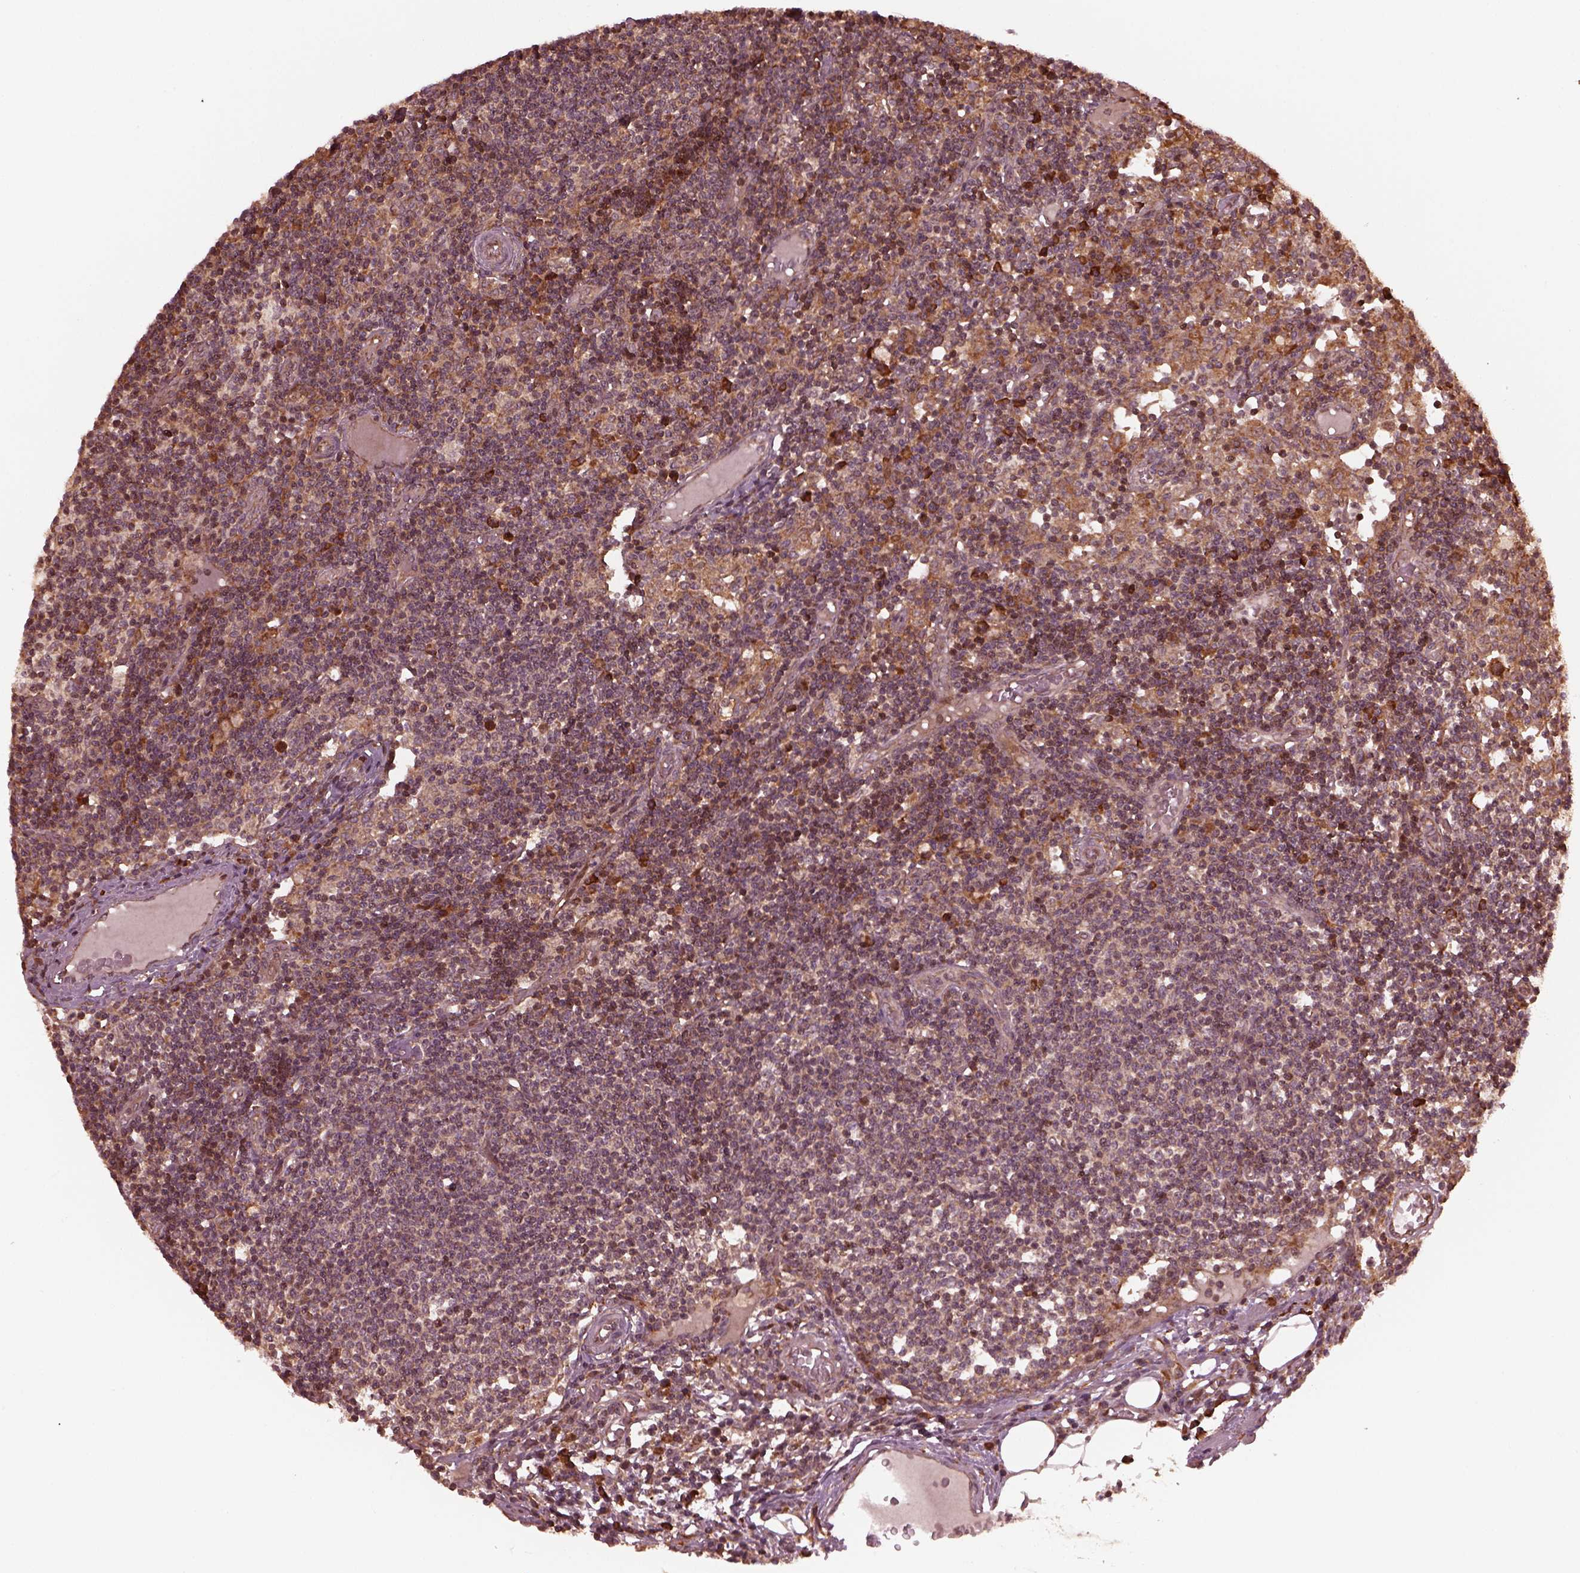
{"staining": {"intensity": "strong", "quantity": "<25%", "location": "cytoplasmic/membranous"}, "tissue": "lymph node", "cell_type": "Non-germinal center cells", "image_type": "normal", "snomed": [{"axis": "morphology", "description": "Normal tissue, NOS"}, {"axis": "topography", "description": "Lymph node"}], "caption": "IHC histopathology image of unremarkable human lymph node stained for a protein (brown), which demonstrates medium levels of strong cytoplasmic/membranous expression in about <25% of non-germinal center cells.", "gene": "ZNF292", "patient": {"sex": "female", "age": 72}}